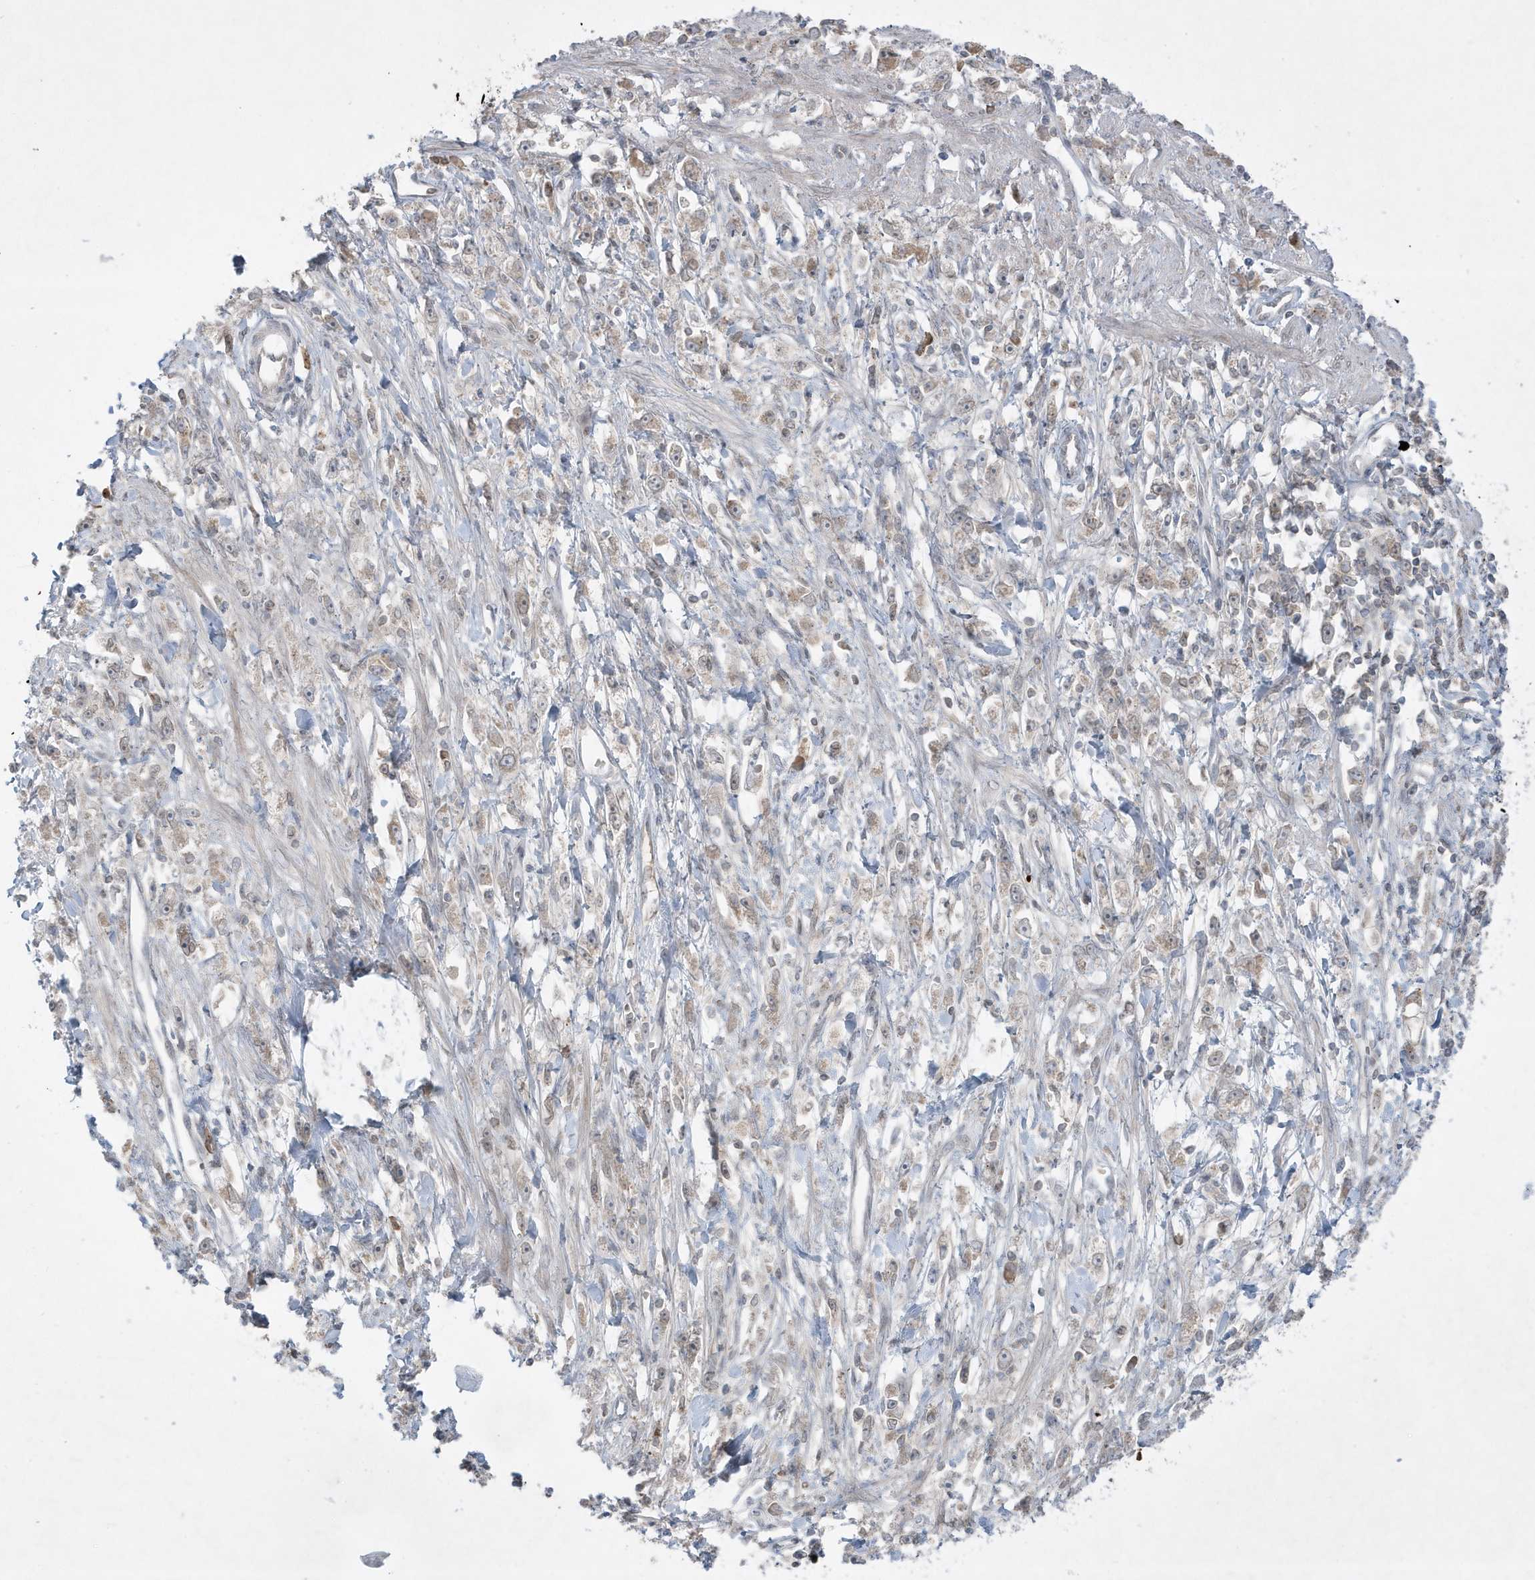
{"staining": {"intensity": "weak", "quantity": ">75%", "location": "cytoplasmic/membranous"}, "tissue": "stomach cancer", "cell_type": "Tumor cells", "image_type": "cancer", "snomed": [{"axis": "morphology", "description": "Adenocarcinoma, NOS"}, {"axis": "topography", "description": "Stomach"}], "caption": "A brown stain shows weak cytoplasmic/membranous expression of a protein in stomach cancer (adenocarcinoma) tumor cells.", "gene": "FNDC1", "patient": {"sex": "female", "age": 59}}